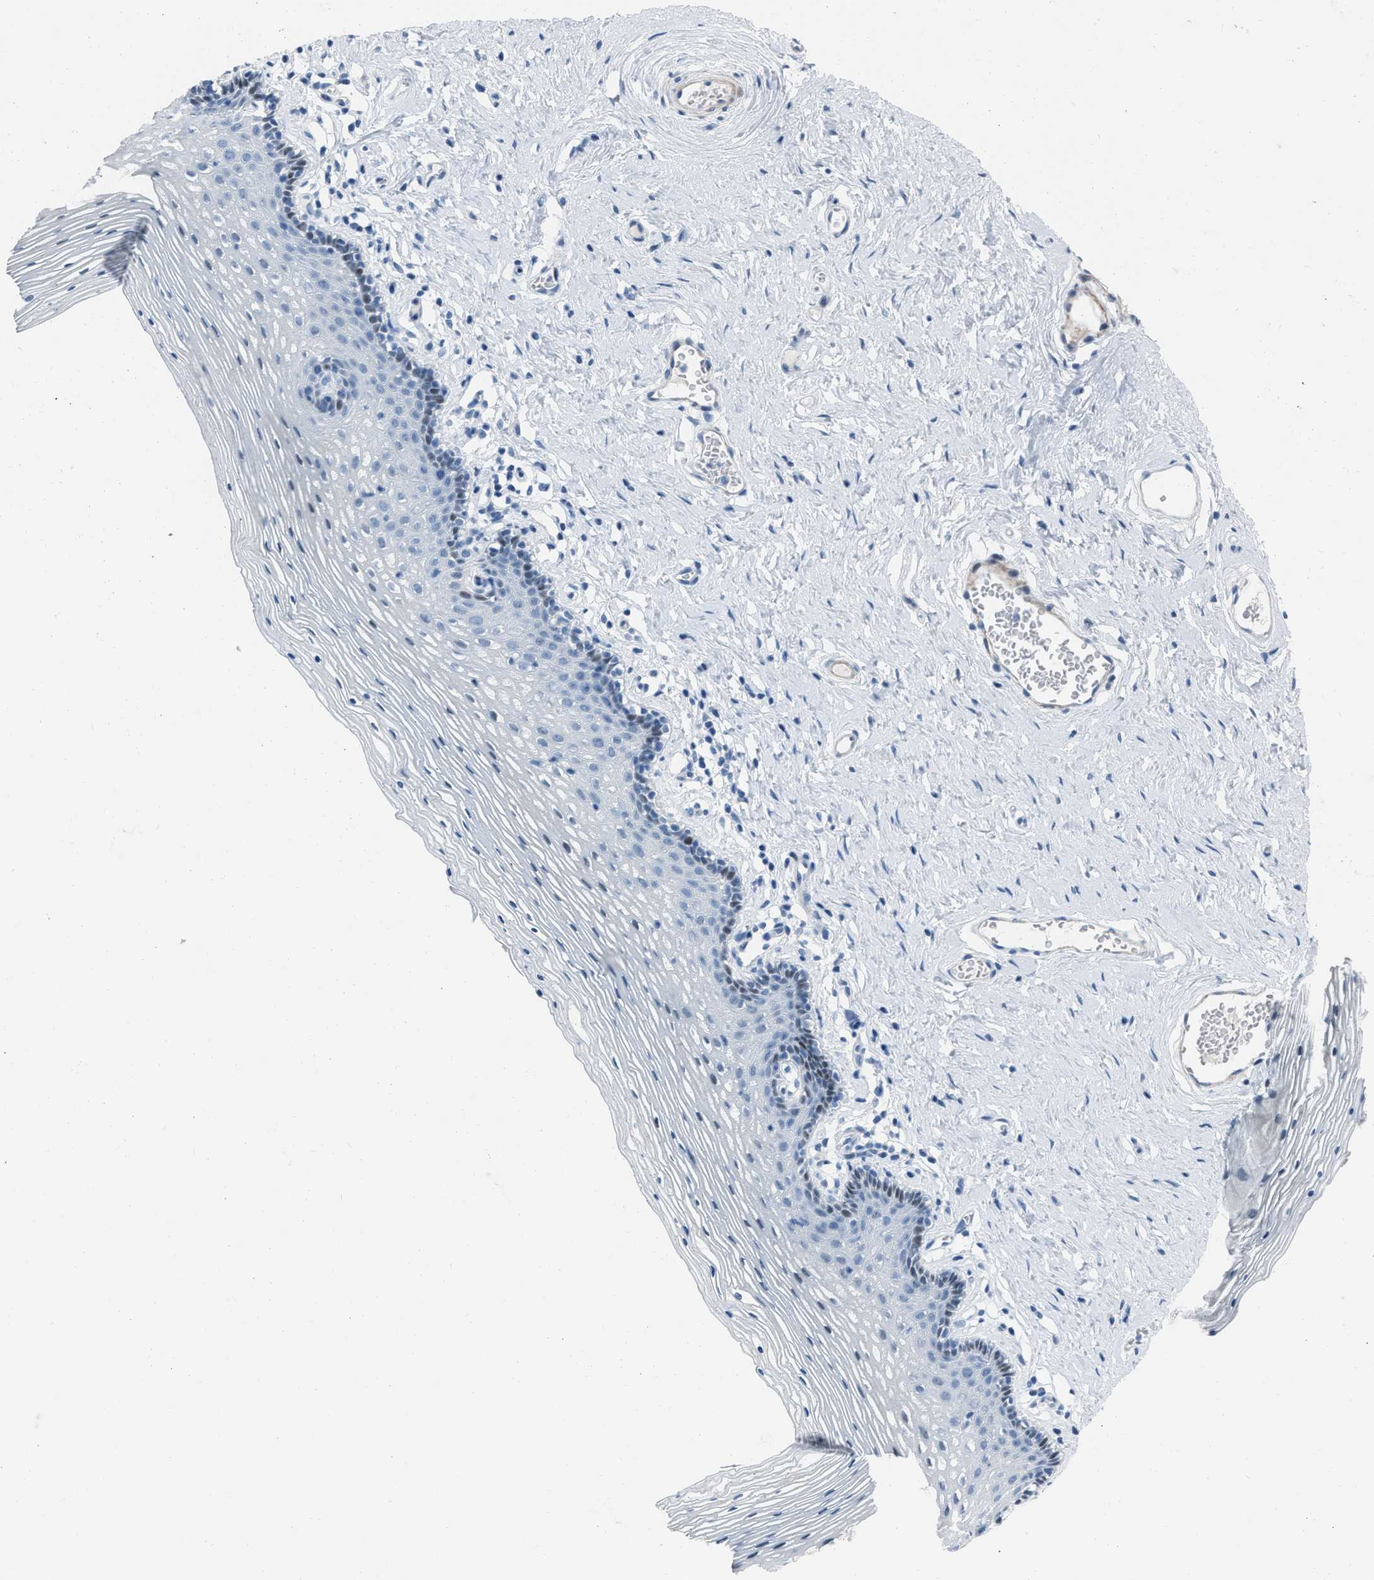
{"staining": {"intensity": "negative", "quantity": "none", "location": "none"}, "tissue": "vagina", "cell_type": "Squamous epithelial cells", "image_type": "normal", "snomed": [{"axis": "morphology", "description": "Normal tissue, NOS"}, {"axis": "topography", "description": "Vagina"}], "caption": "A micrograph of human vagina is negative for staining in squamous epithelial cells. (DAB (3,3'-diaminobenzidine) immunohistochemistry visualized using brightfield microscopy, high magnification).", "gene": "SPATC1L", "patient": {"sex": "female", "age": 32}}